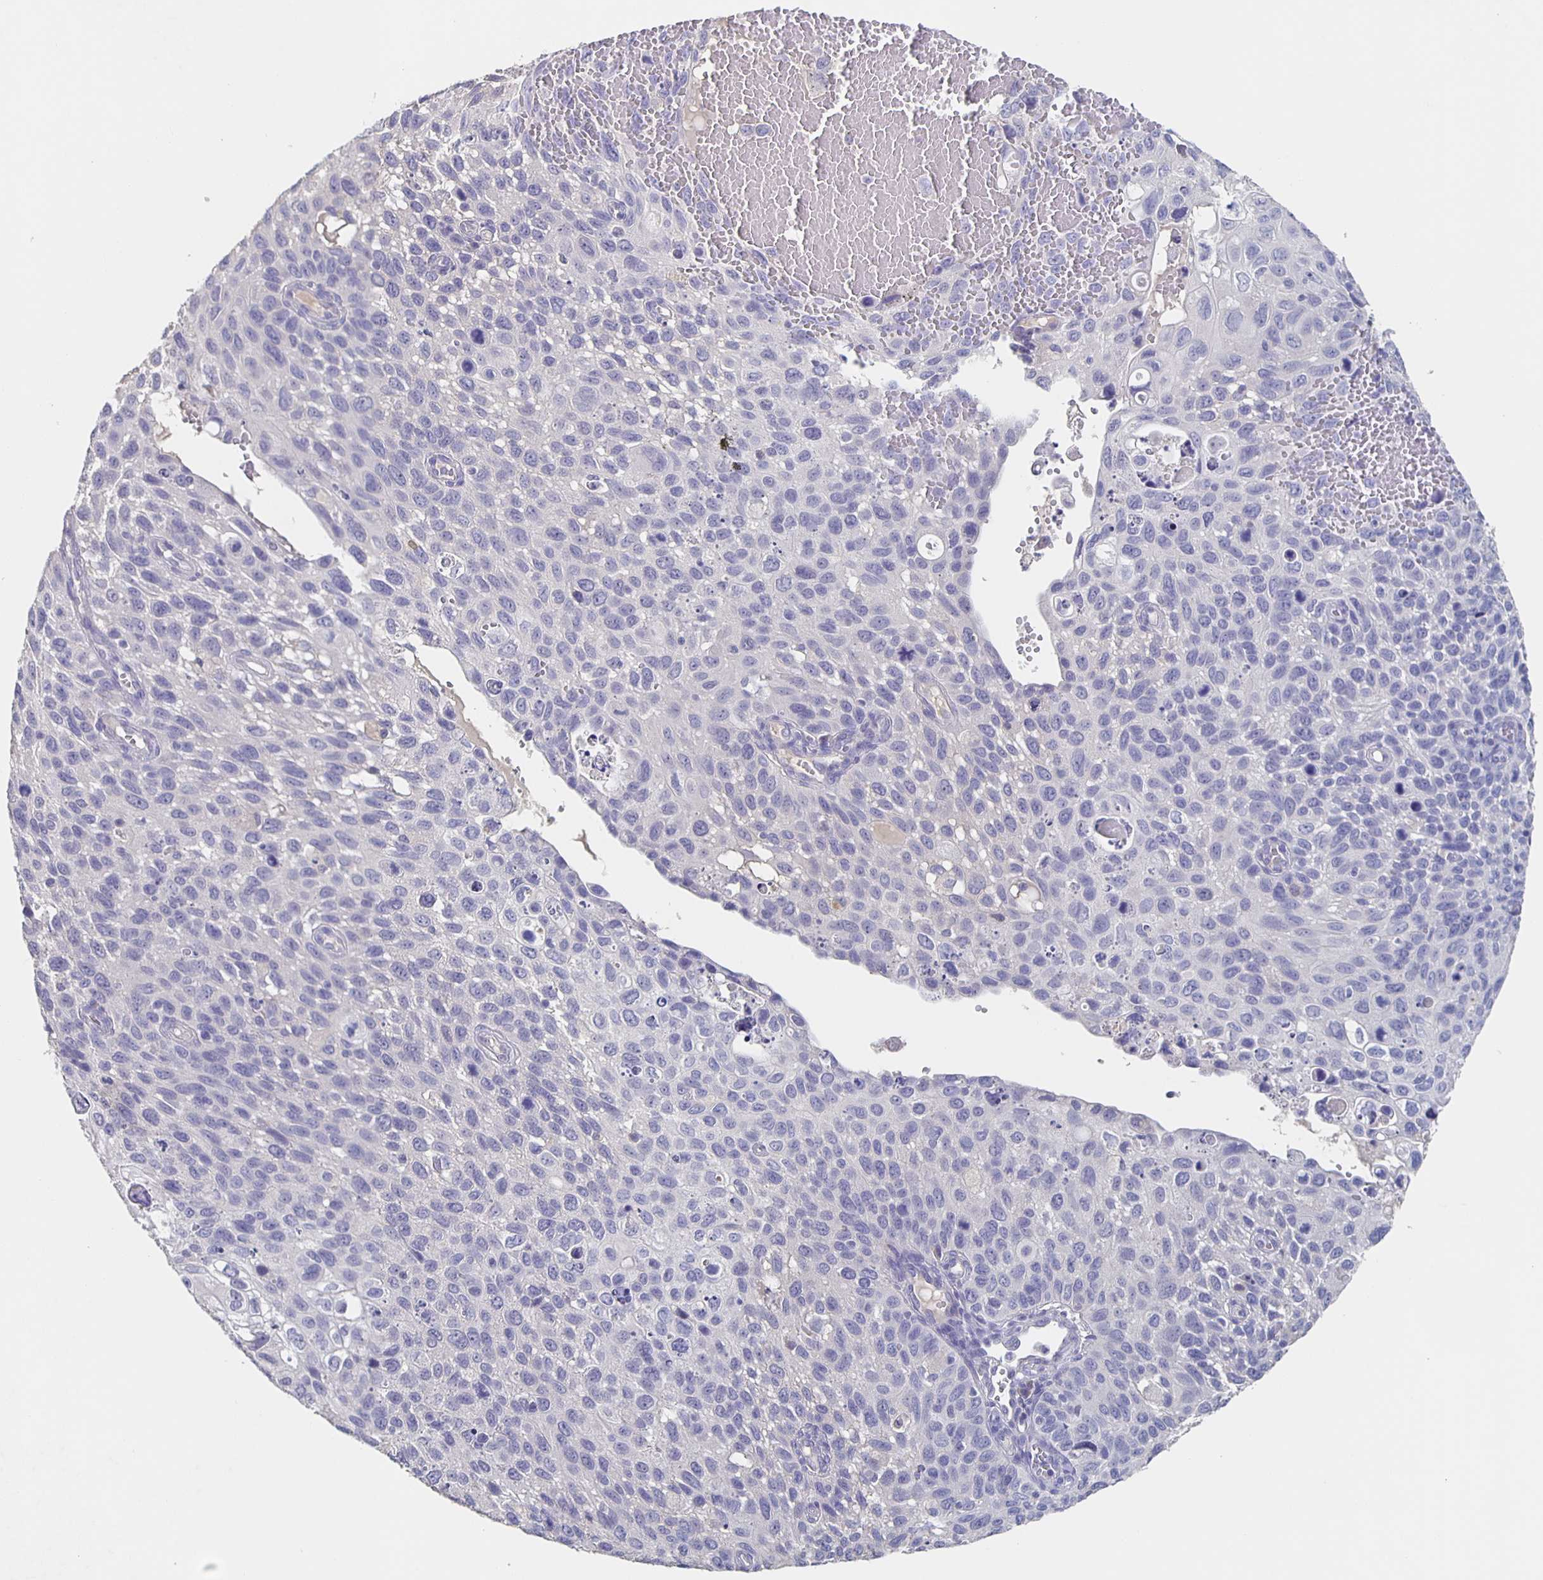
{"staining": {"intensity": "negative", "quantity": "none", "location": "none"}, "tissue": "cervical cancer", "cell_type": "Tumor cells", "image_type": "cancer", "snomed": [{"axis": "morphology", "description": "Squamous cell carcinoma, NOS"}, {"axis": "topography", "description": "Cervix"}], "caption": "IHC photomicrograph of neoplastic tissue: human squamous cell carcinoma (cervical) stained with DAB (3,3'-diaminobenzidine) reveals no significant protein positivity in tumor cells.", "gene": "CACNA2D2", "patient": {"sex": "female", "age": 70}}